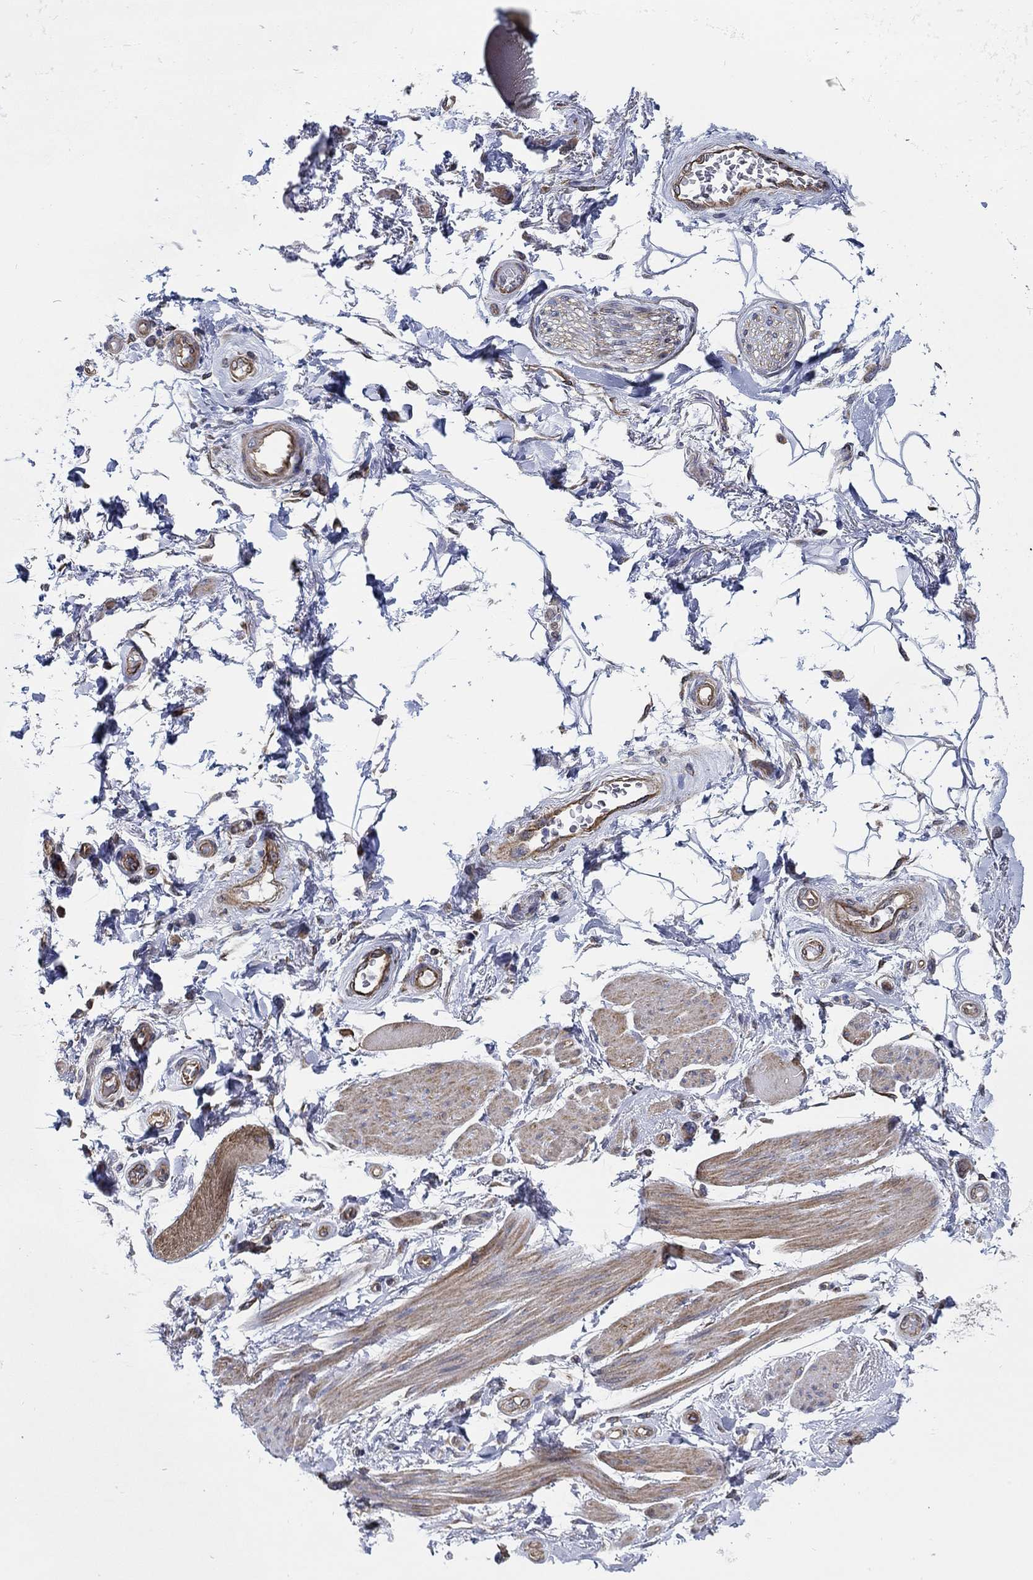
{"staining": {"intensity": "negative", "quantity": "none", "location": "none"}, "tissue": "adipose tissue", "cell_type": "Adipocytes", "image_type": "normal", "snomed": [{"axis": "morphology", "description": "Normal tissue, NOS"}, {"axis": "topography", "description": "Skeletal muscle"}, {"axis": "topography", "description": "Anal"}, {"axis": "topography", "description": "Peripheral nerve tissue"}], "caption": "This is a photomicrograph of immunohistochemistry staining of benign adipose tissue, which shows no expression in adipocytes. (DAB (3,3'-diaminobenzidine) immunohistochemistry (IHC) visualized using brightfield microscopy, high magnification).", "gene": "FMN1", "patient": {"sex": "male", "age": 53}}